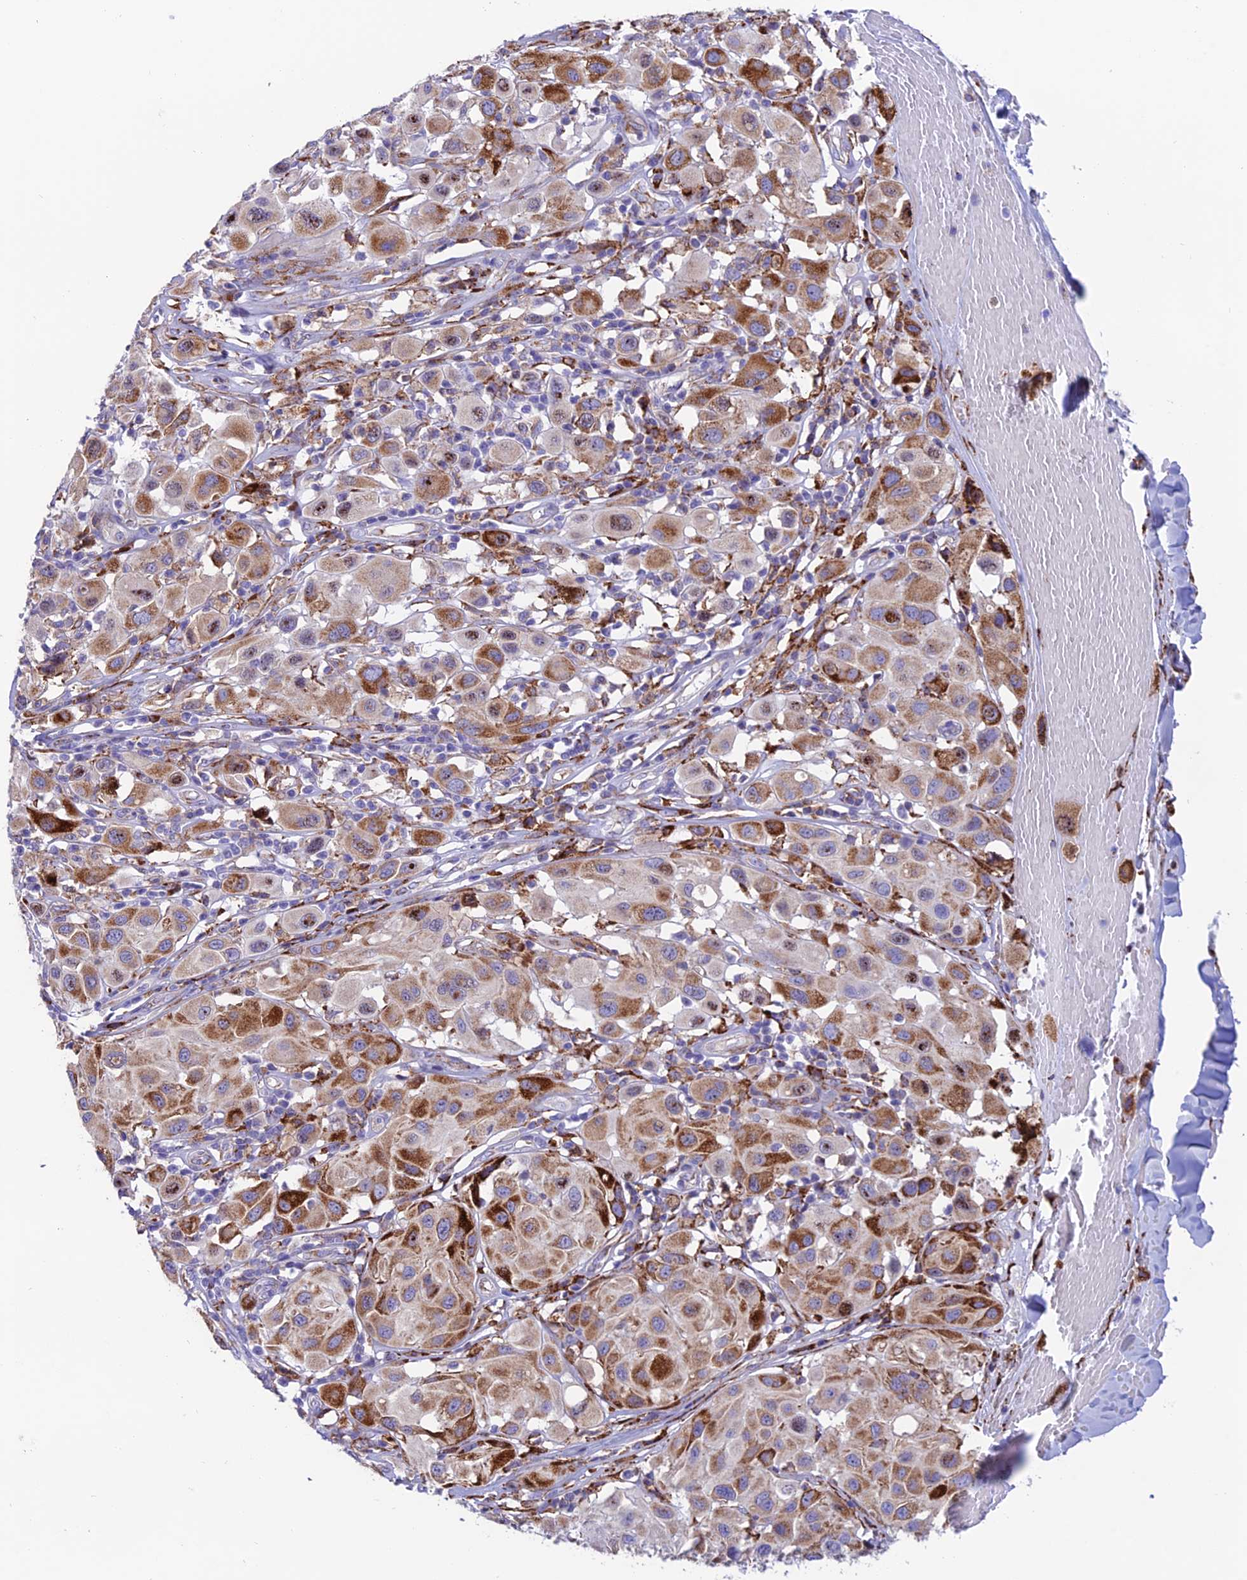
{"staining": {"intensity": "strong", "quantity": "<25%", "location": "cytoplasmic/membranous"}, "tissue": "melanoma", "cell_type": "Tumor cells", "image_type": "cancer", "snomed": [{"axis": "morphology", "description": "Malignant melanoma, Metastatic site"}, {"axis": "topography", "description": "Skin"}], "caption": "A medium amount of strong cytoplasmic/membranous staining is seen in about <25% of tumor cells in melanoma tissue. Nuclei are stained in blue.", "gene": "TUBGCP6", "patient": {"sex": "male", "age": 41}}